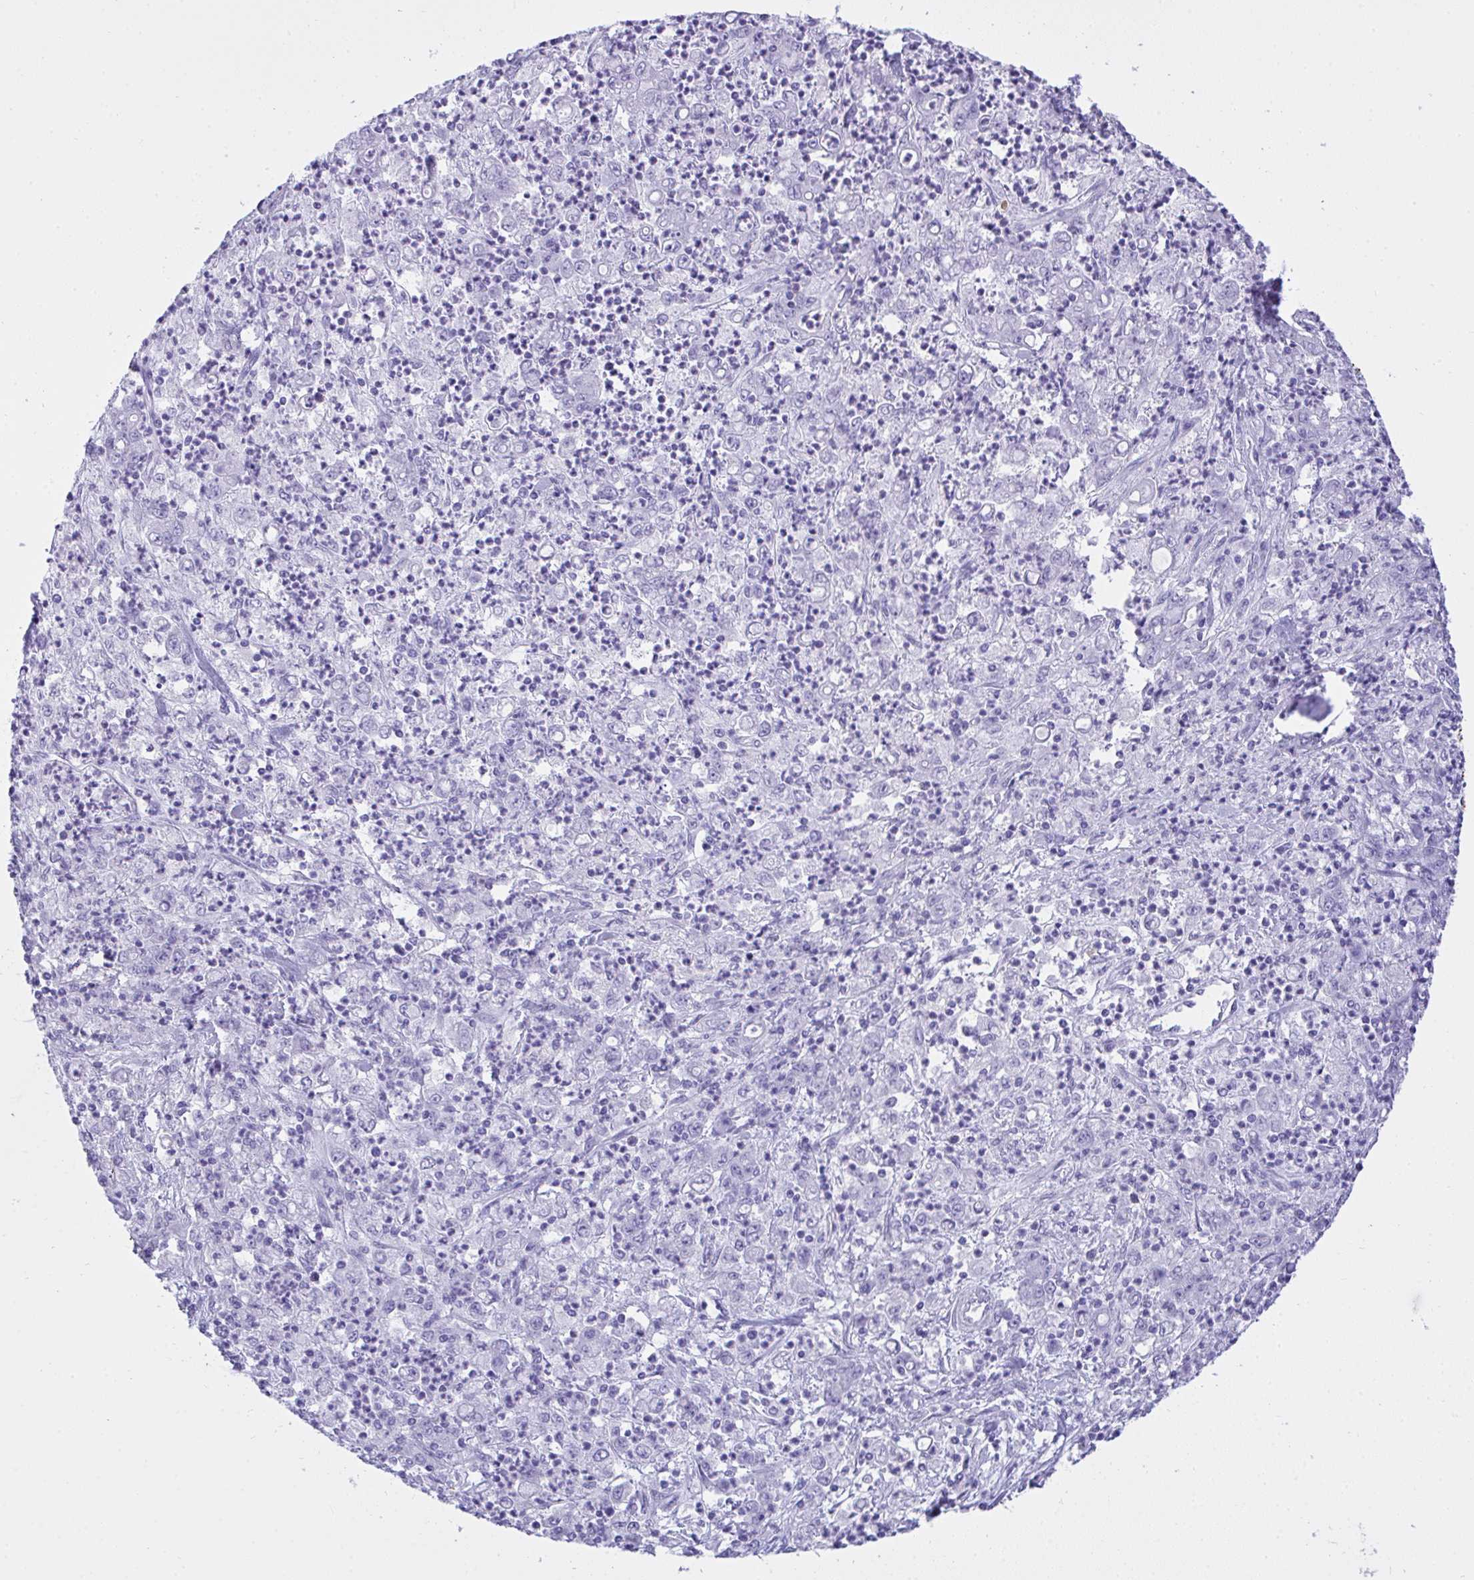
{"staining": {"intensity": "negative", "quantity": "none", "location": "none"}, "tissue": "stomach cancer", "cell_type": "Tumor cells", "image_type": "cancer", "snomed": [{"axis": "morphology", "description": "Adenocarcinoma, NOS"}, {"axis": "topography", "description": "Stomach, lower"}], "caption": "Stomach cancer (adenocarcinoma) was stained to show a protein in brown. There is no significant positivity in tumor cells.", "gene": "AKR1D1", "patient": {"sex": "female", "age": 71}}